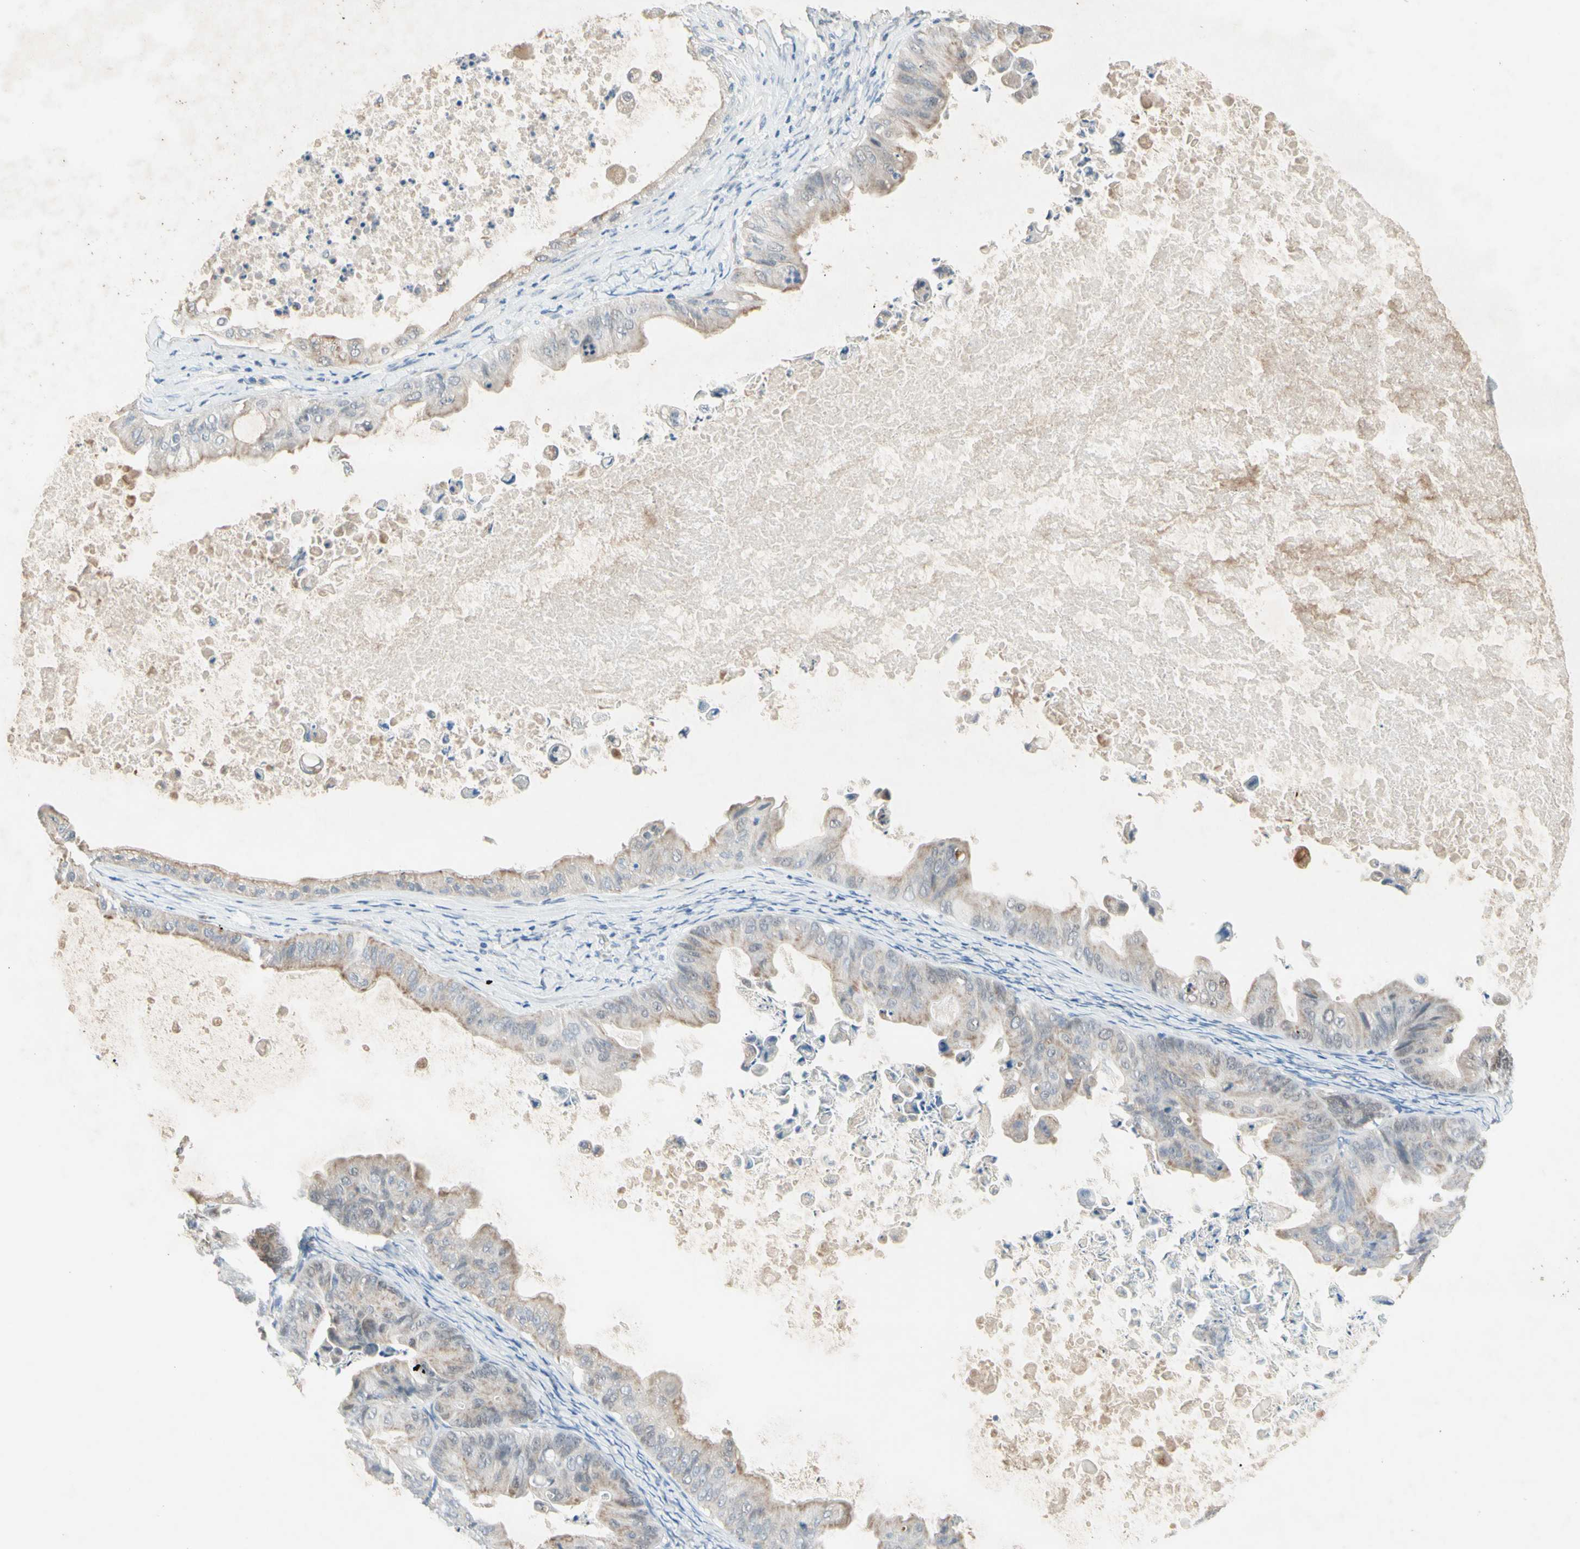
{"staining": {"intensity": "weak", "quantity": "25%-75%", "location": "cytoplasmic/membranous"}, "tissue": "ovarian cancer", "cell_type": "Tumor cells", "image_type": "cancer", "snomed": [{"axis": "morphology", "description": "Cystadenocarcinoma, mucinous, NOS"}, {"axis": "topography", "description": "Ovary"}], "caption": "This is an image of immunohistochemistry staining of ovarian mucinous cystadenocarcinoma, which shows weak positivity in the cytoplasmic/membranous of tumor cells.", "gene": "MFF", "patient": {"sex": "female", "age": 37}}